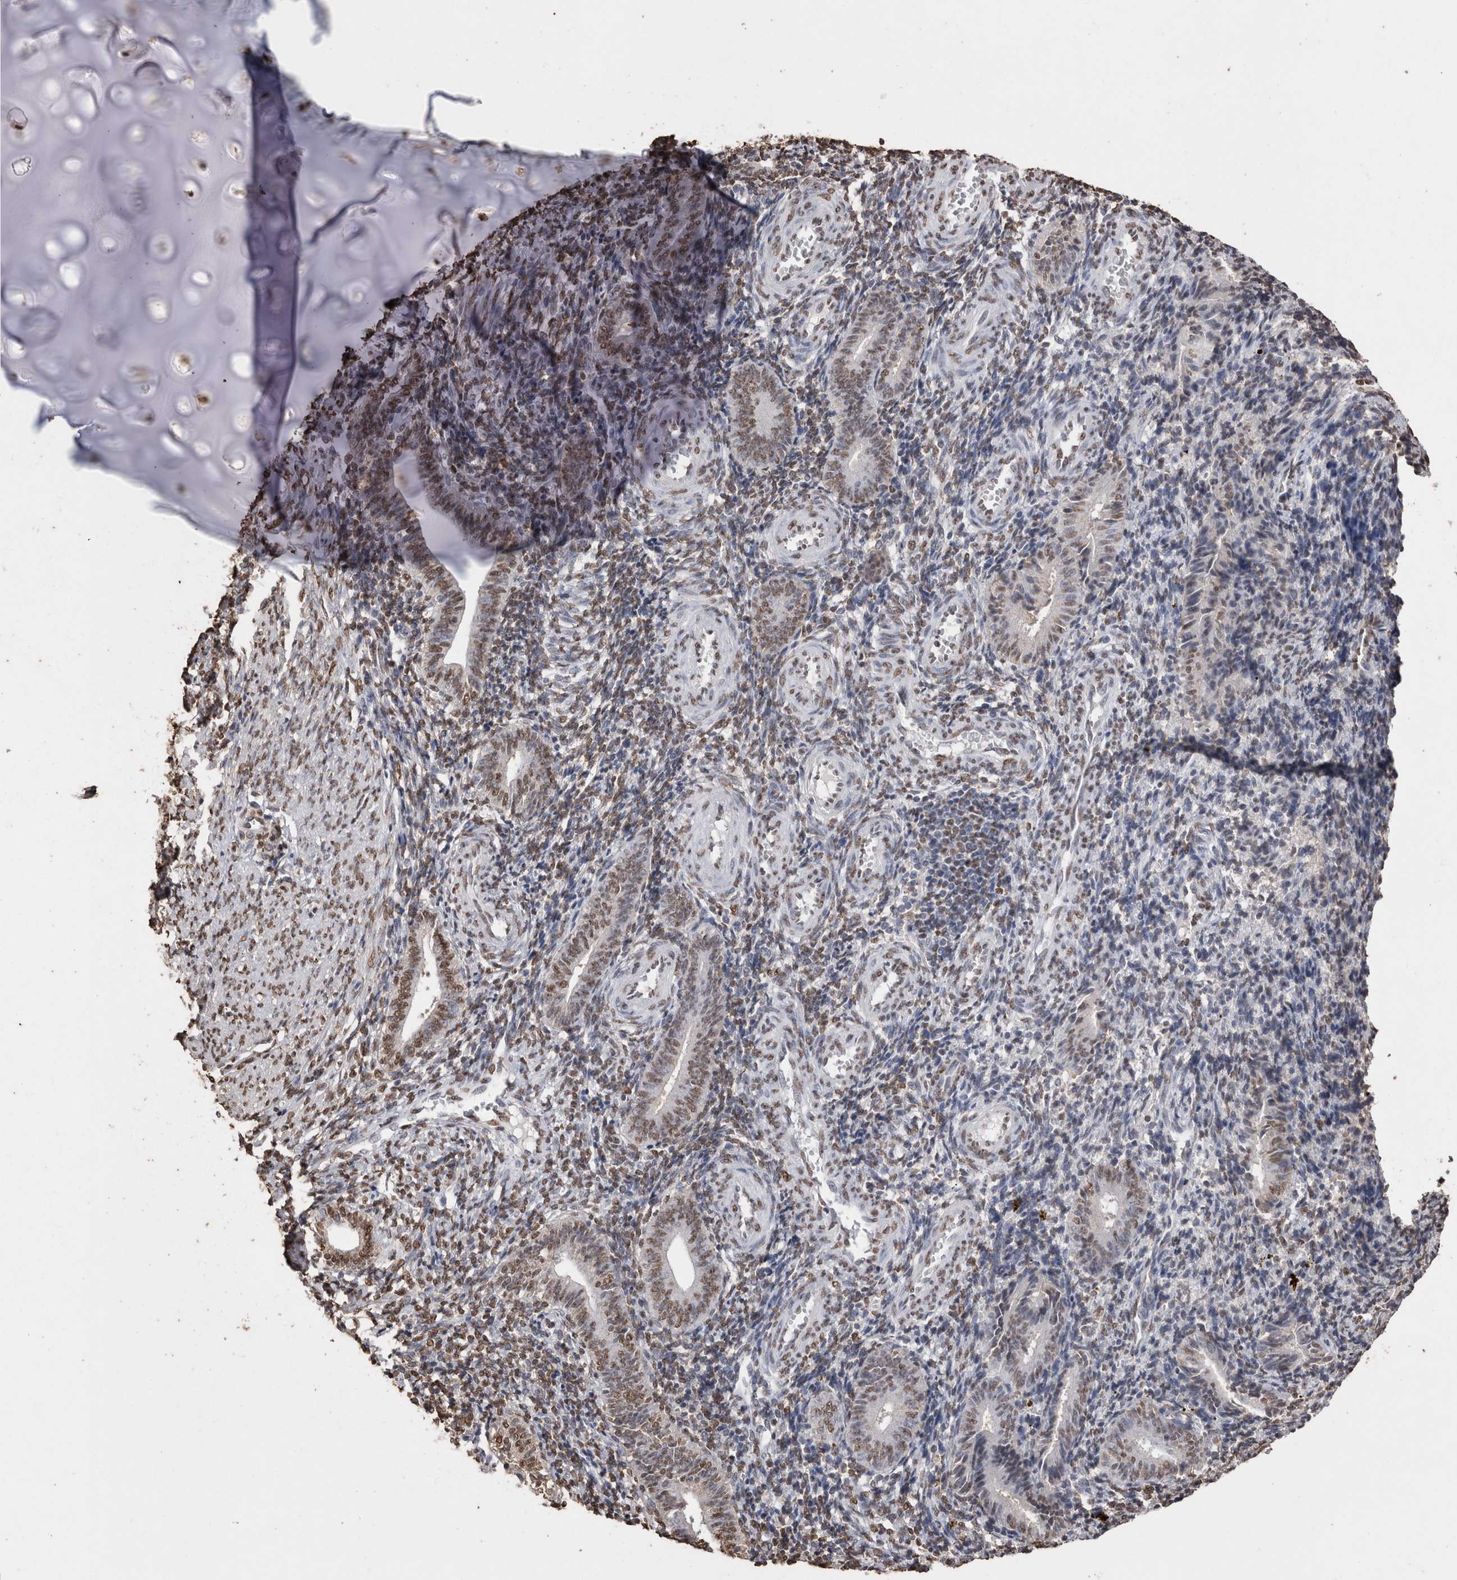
{"staining": {"intensity": "moderate", "quantity": "25%-75%", "location": "nuclear"}, "tissue": "endometrium", "cell_type": "Cells in endometrial stroma", "image_type": "normal", "snomed": [{"axis": "morphology", "description": "Normal tissue, NOS"}, {"axis": "topography", "description": "Uterus"}, {"axis": "topography", "description": "Endometrium"}], "caption": "A histopathology image of endometrium stained for a protein reveals moderate nuclear brown staining in cells in endometrial stroma. The protein of interest is shown in brown color, while the nuclei are stained blue.", "gene": "NTHL1", "patient": {"sex": "female", "age": 33}}